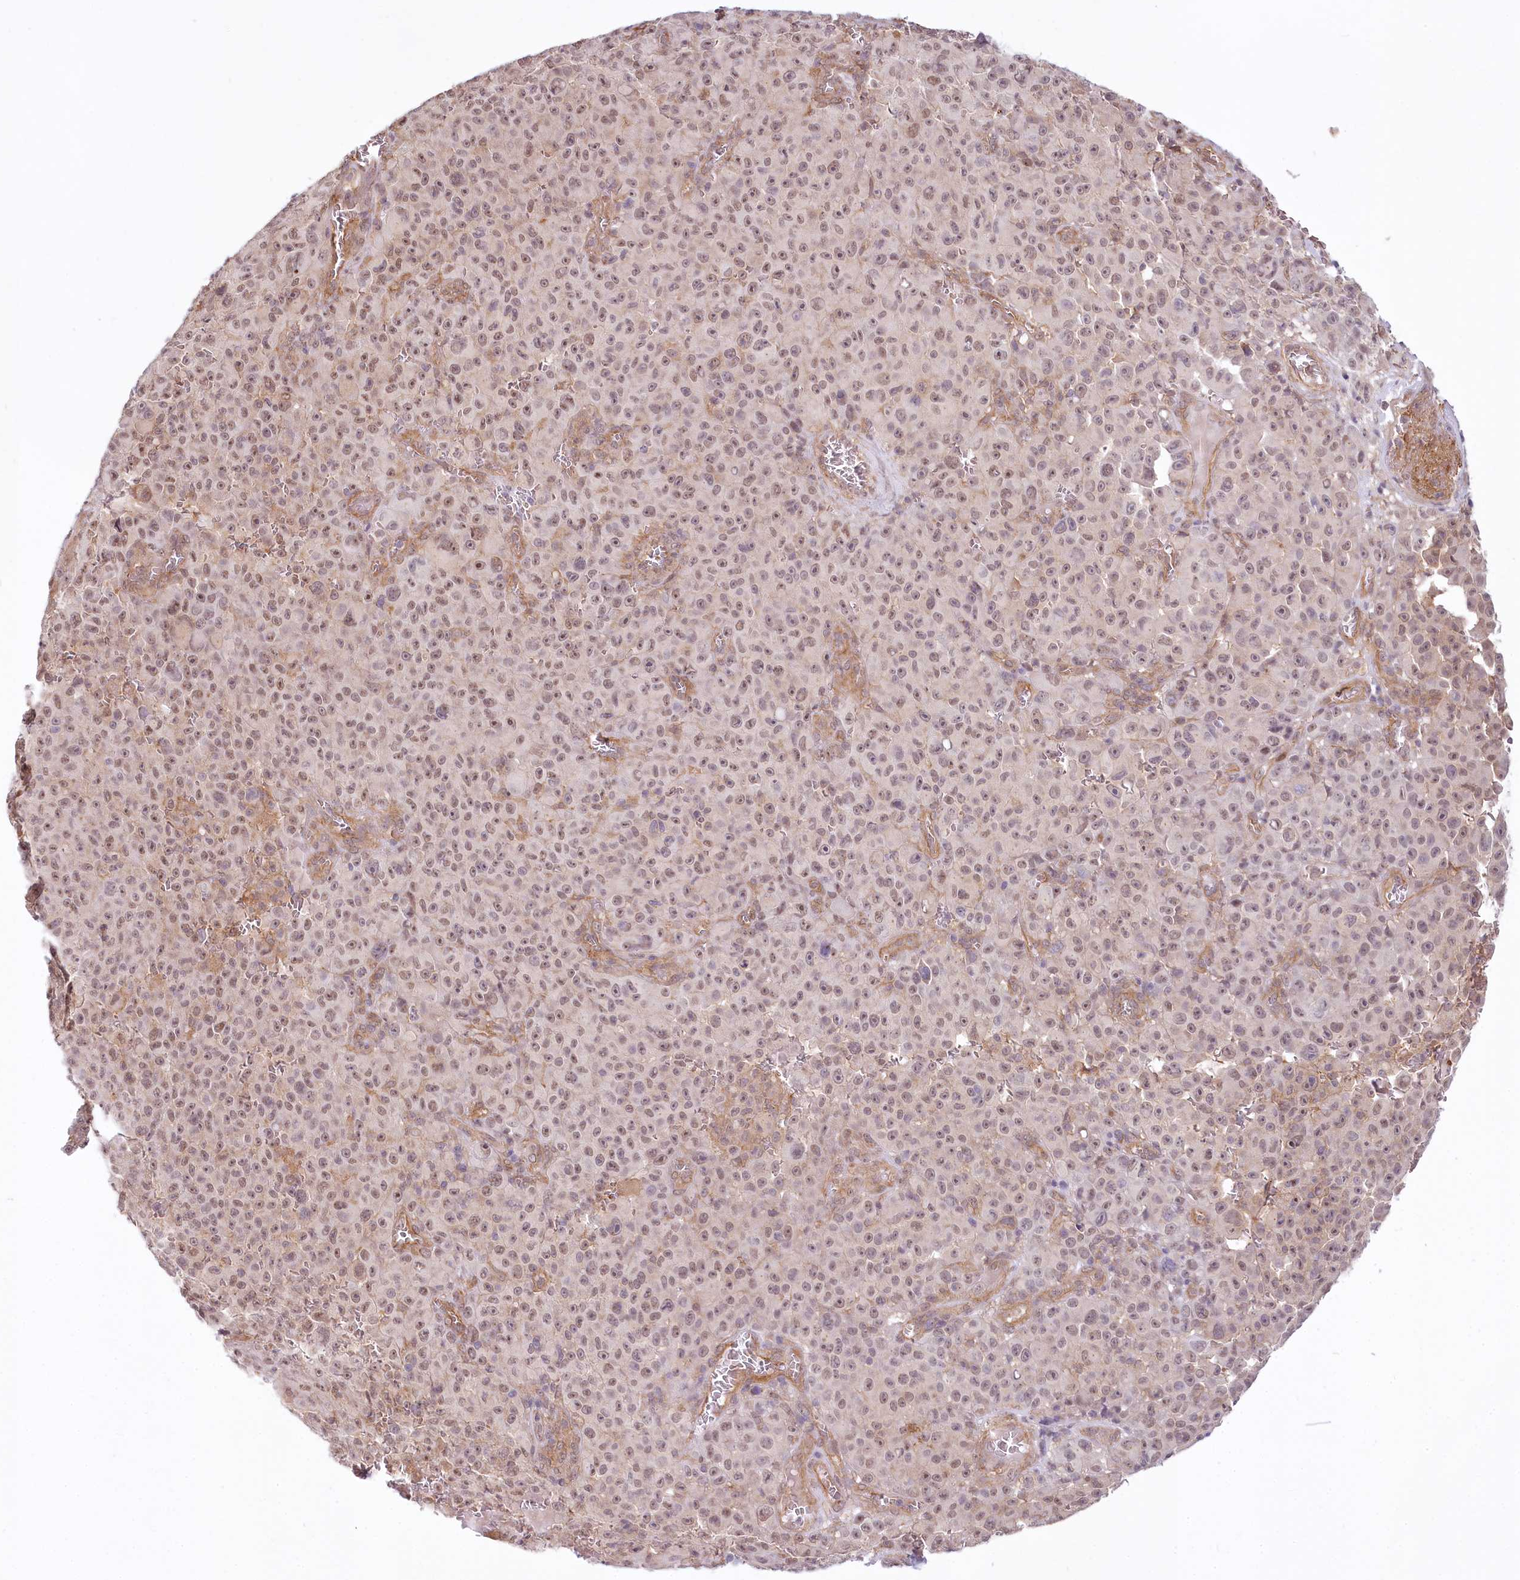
{"staining": {"intensity": "weak", "quantity": "25%-75%", "location": "nuclear"}, "tissue": "melanoma", "cell_type": "Tumor cells", "image_type": "cancer", "snomed": [{"axis": "morphology", "description": "Malignant melanoma, NOS"}, {"axis": "topography", "description": "Skin"}], "caption": "Protein staining of malignant melanoma tissue reveals weak nuclear positivity in approximately 25%-75% of tumor cells. The protein of interest is stained brown, and the nuclei are stained in blue (DAB IHC with brightfield microscopy, high magnification).", "gene": "TUBGCP2", "patient": {"sex": "female", "age": 82}}